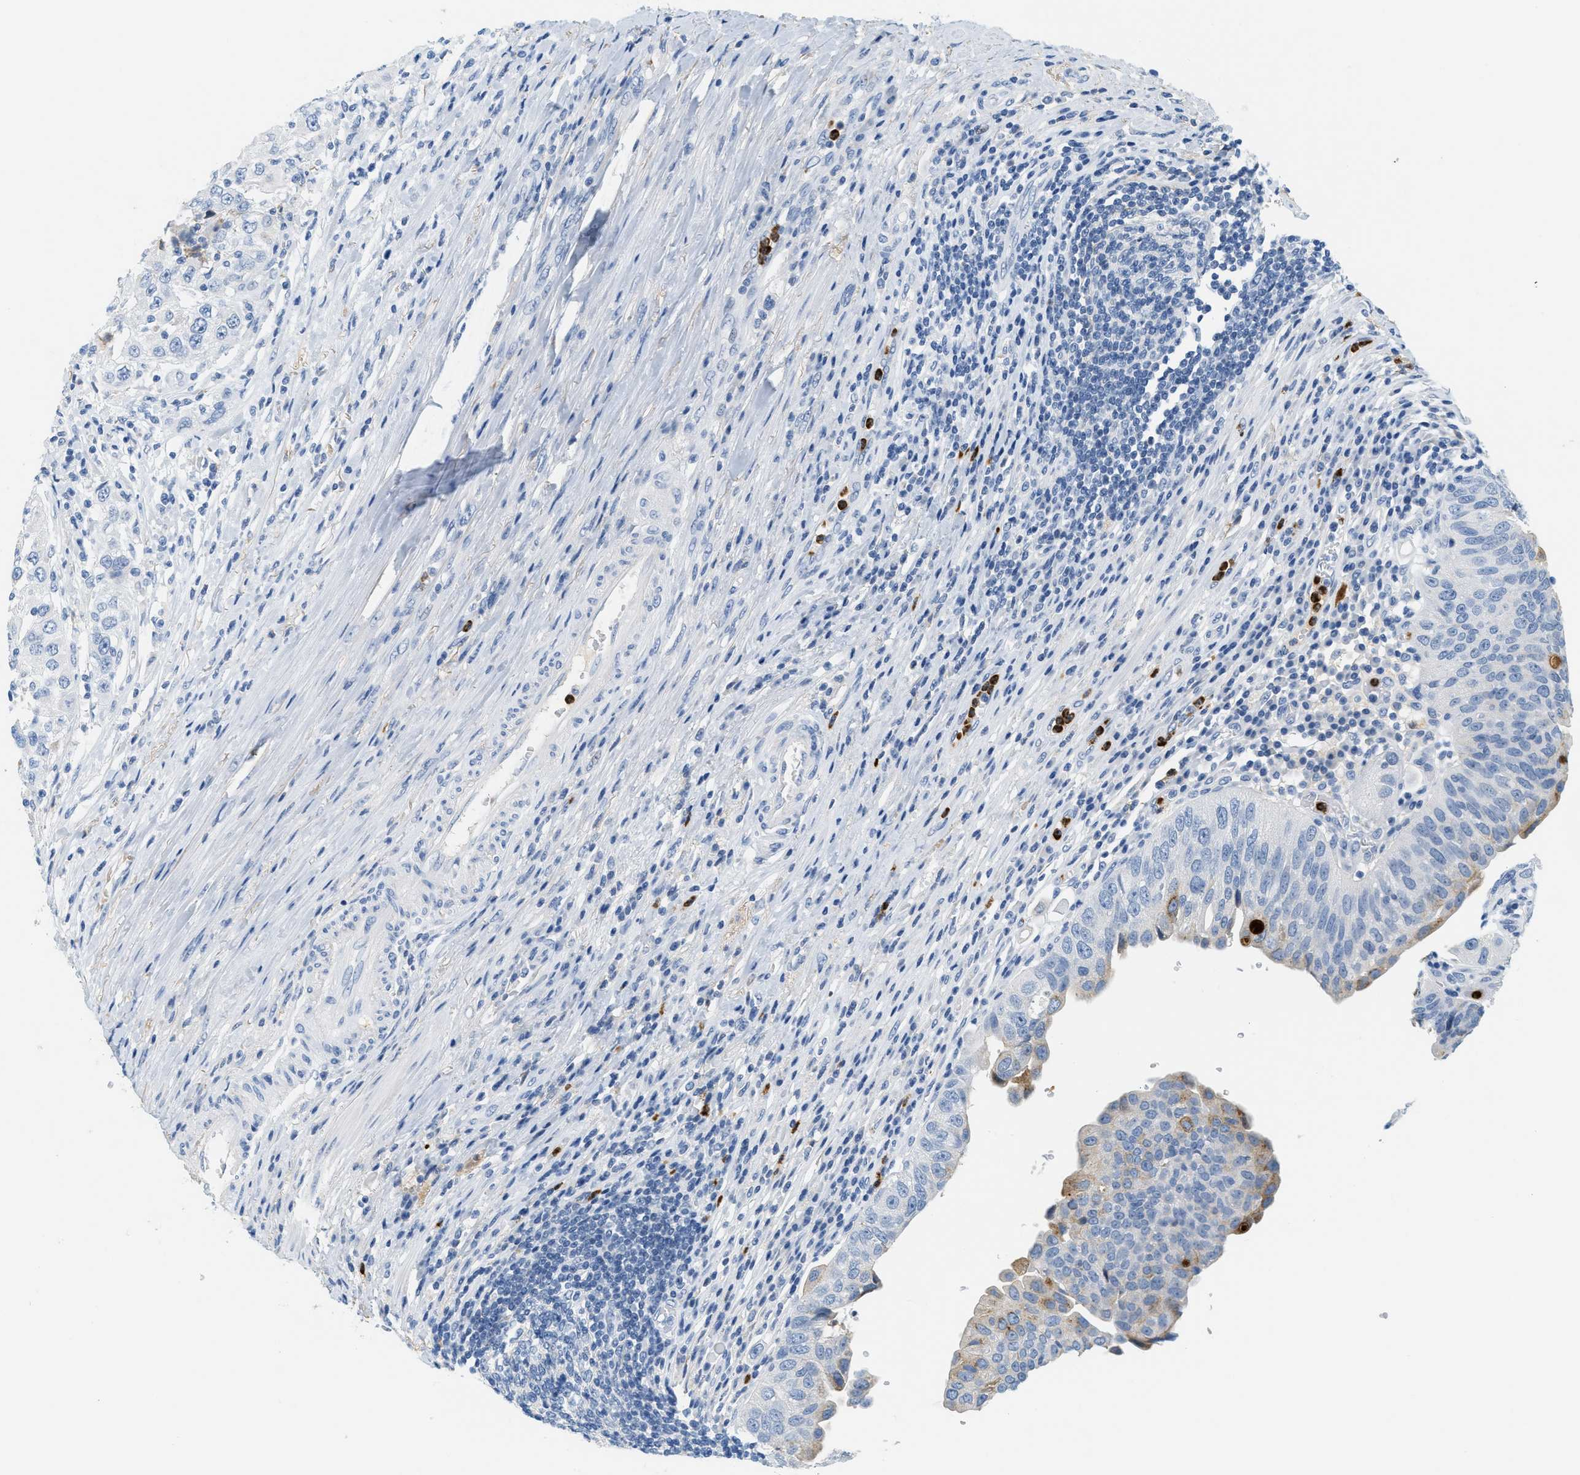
{"staining": {"intensity": "negative", "quantity": "none", "location": "none"}, "tissue": "urothelial cancer", "cell_type": "Tumor cells", "image_type": "cancer", "snomed": [{"axis": "morphology", "description": "Urothelial carcinoma, High grade"}, {"axis": "topography", "description": "Urinary bladder"}], "caption": "The photomicrograph exhibits no staining of tumor cells in high-grade urothelial carcinoma.", "gene": "LCN2", "patient": {"sex": "female", "age": 80}}